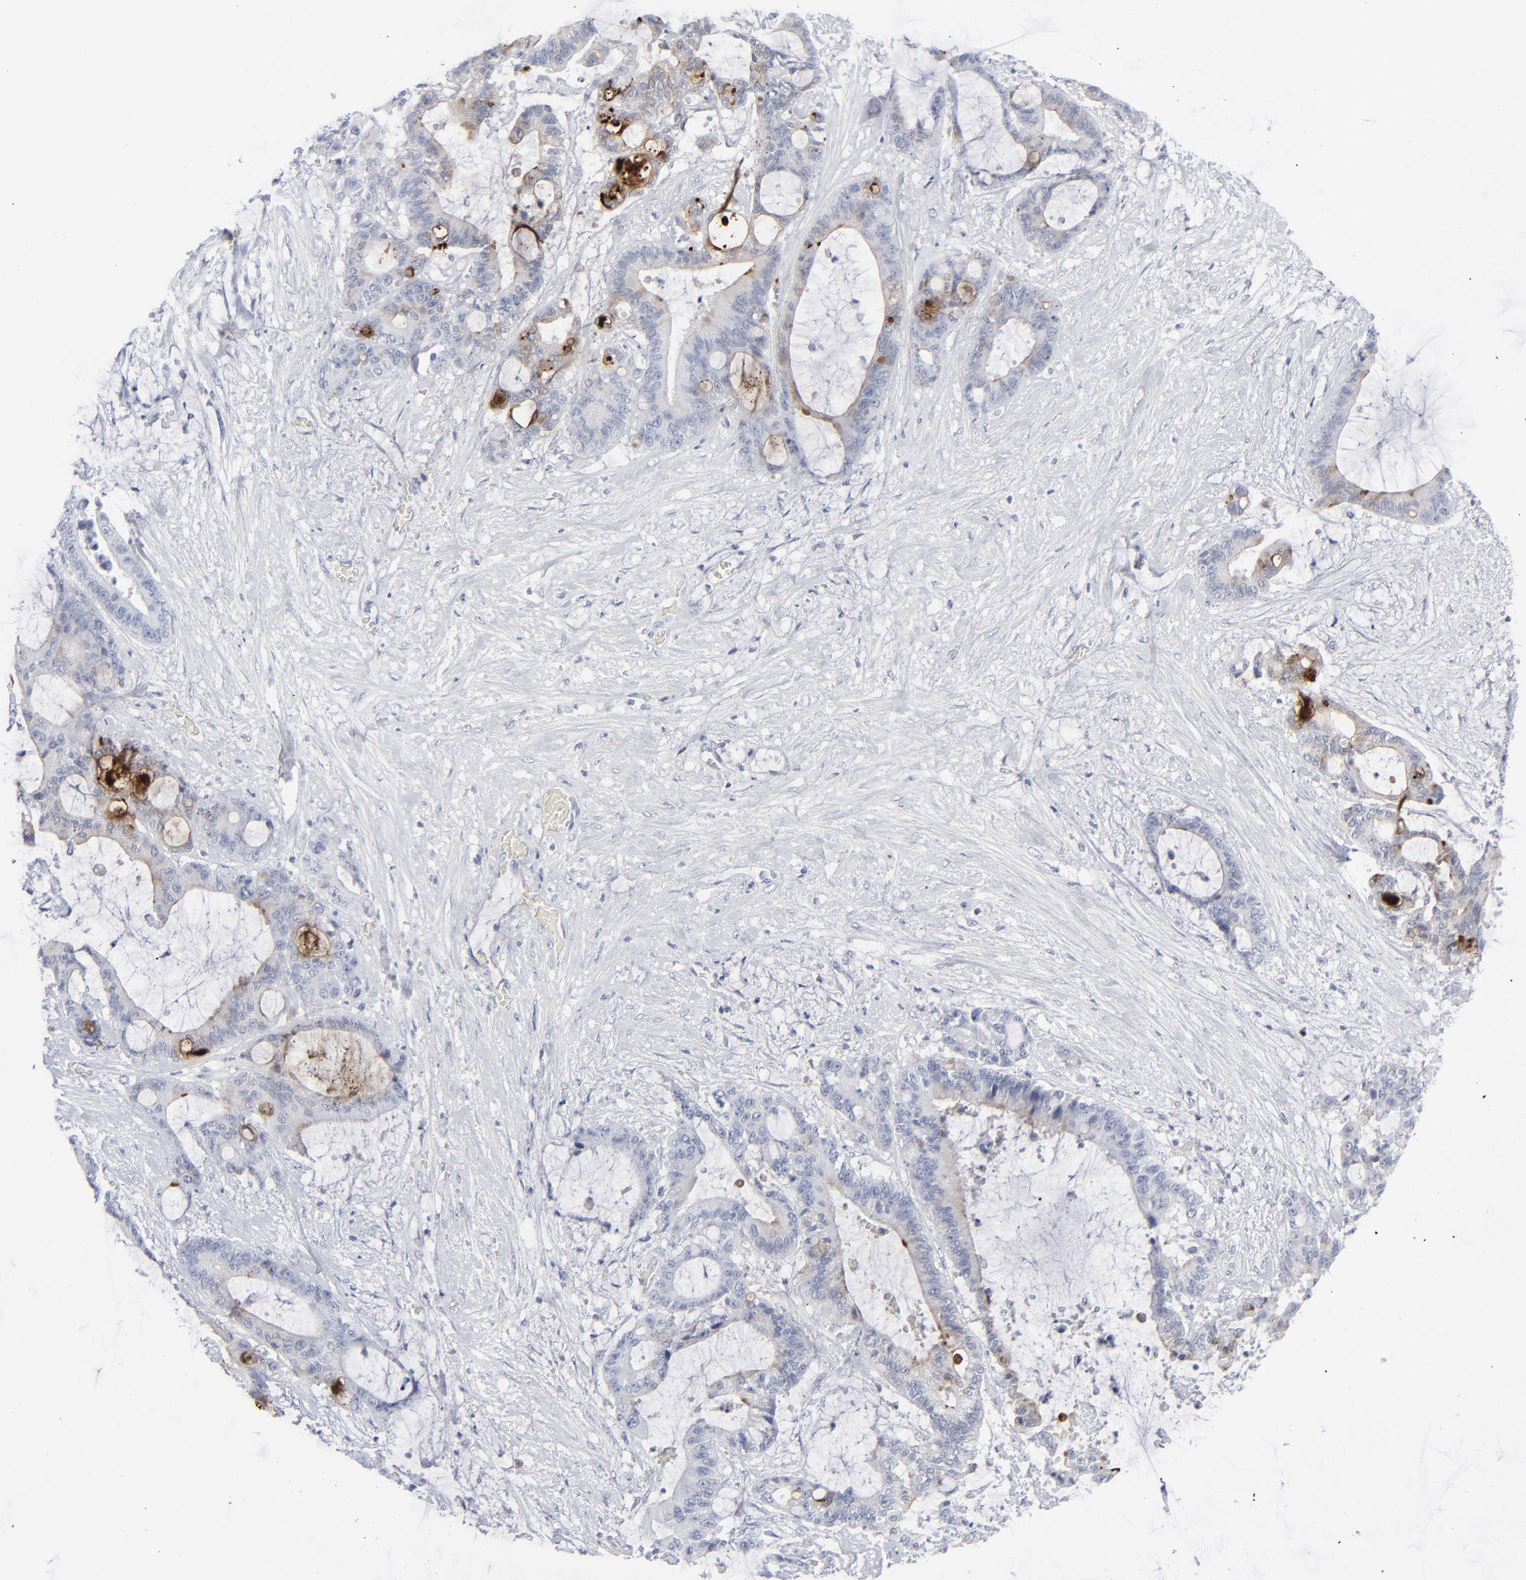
{"staining": {"intensity": "strong", "quantity": "<25%", "location": "cytoplasmic/membranous,nuclear"}, "tissue": "liver cancer", "cell_type": "Tumor cells", "image_type": "cancer", "snomed": [{"axis": "morphology", "description": "Cholangiocarcinoma"}, {"axis": "topography", "description": "Liver"}], "caption": "Protein staining of liver cancer tissue exhibits strong cytoplasmic/membranous and nuclear positivity in approximately <25% of tumor cells.", "gene": "MSLN", "patient": {"sex": "female", "age": 73}}